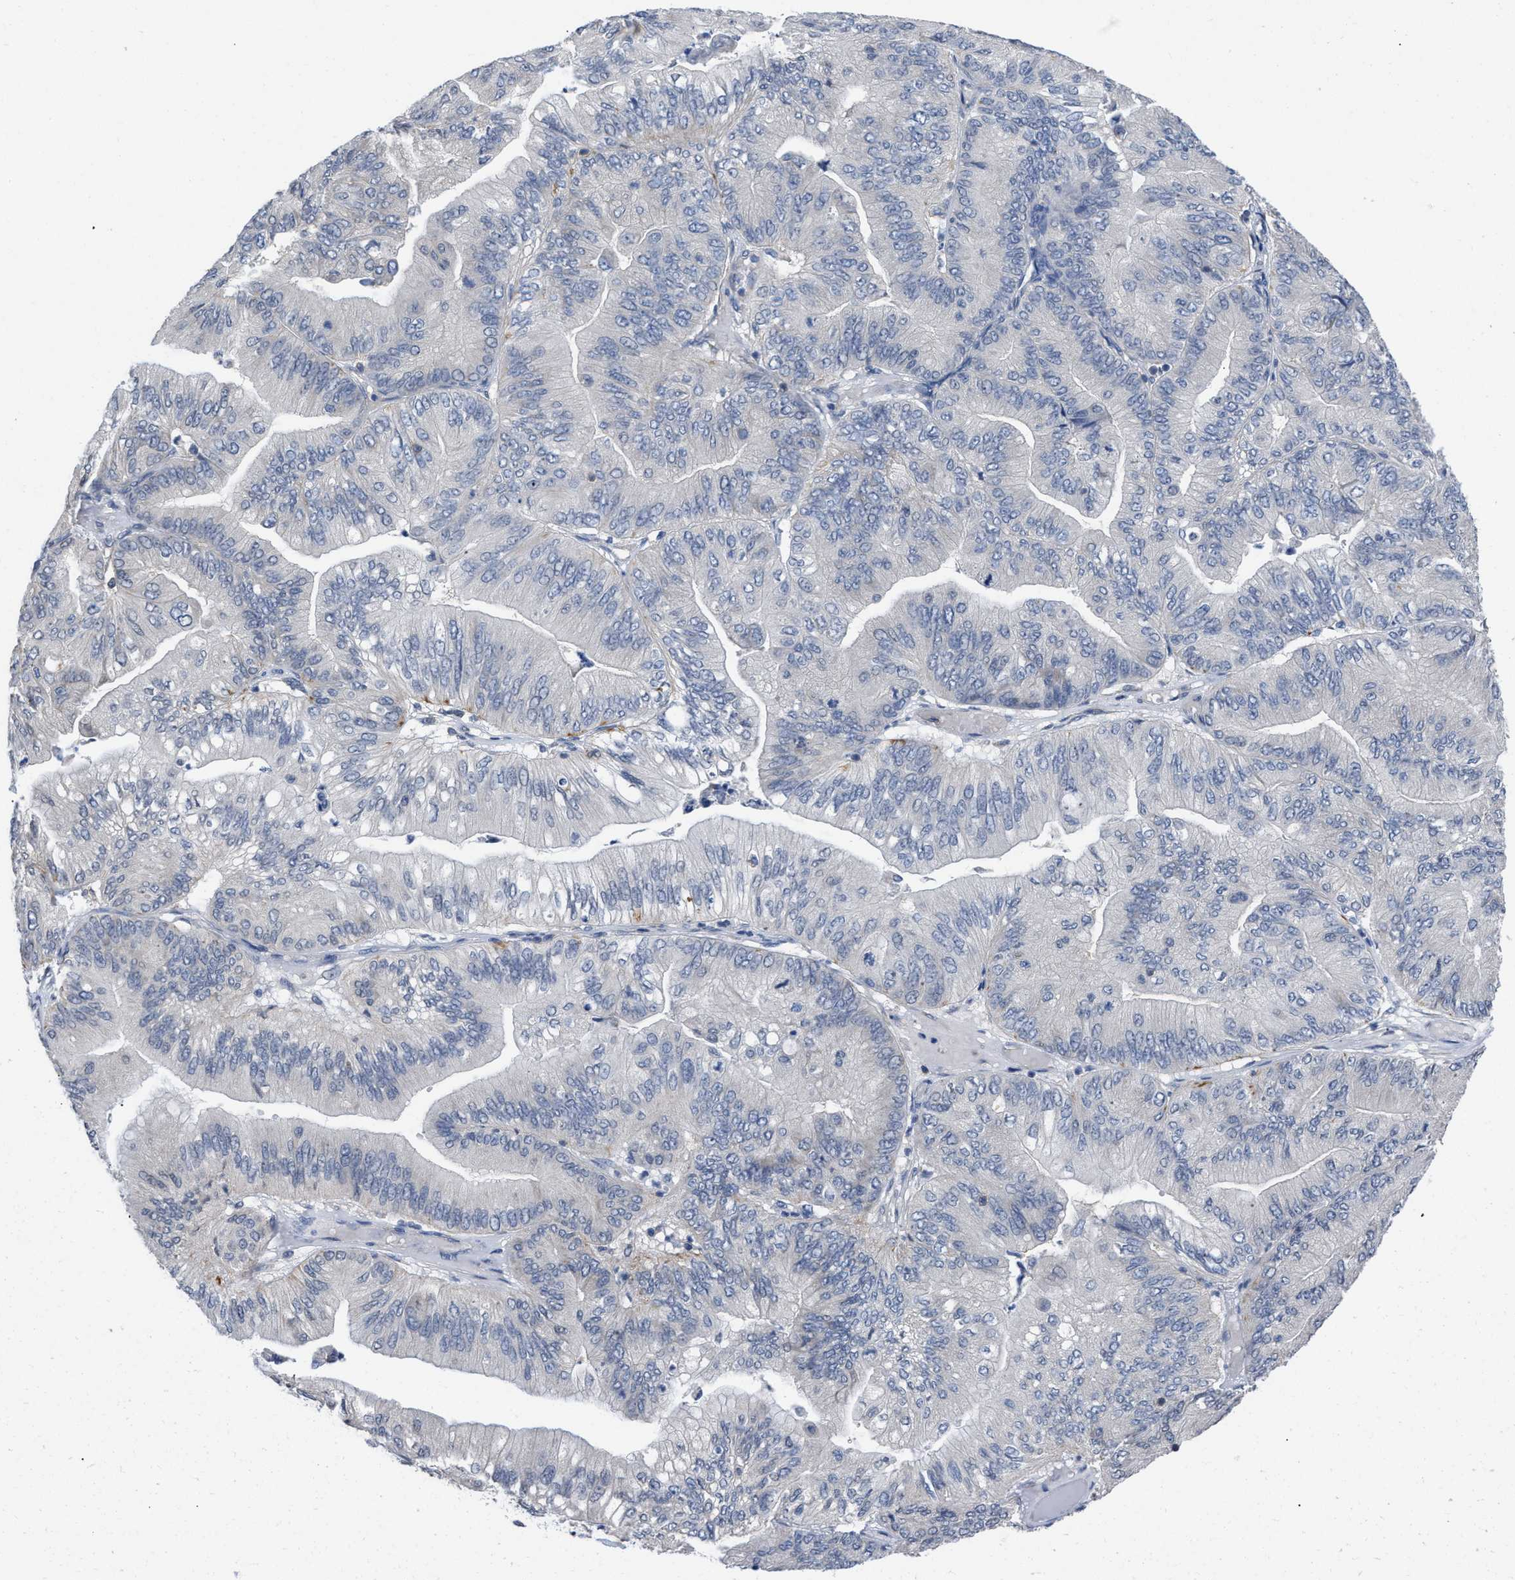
{"staining": {"intensity": "negative", "quantity": "none", "location": "none"}, "tissue": "ovarian cancer", "cell_type": "Tumor cells", "image_type": "cancer", "snomed": [{"axis": "morphology", "description": "Cystadenocarcinoma, mucinous, NOS"}, {"axis": "topography", "description": "Ovary"}], "caption": "DAB (3,3'-diaminobenzidine) immunohistochemical staining of human ovarian mucinous cystadenocarcinoma shows no significant expression in tumor cells.", "gene": "TMEM131", "patient": {"sex": "female", "age": 61}}